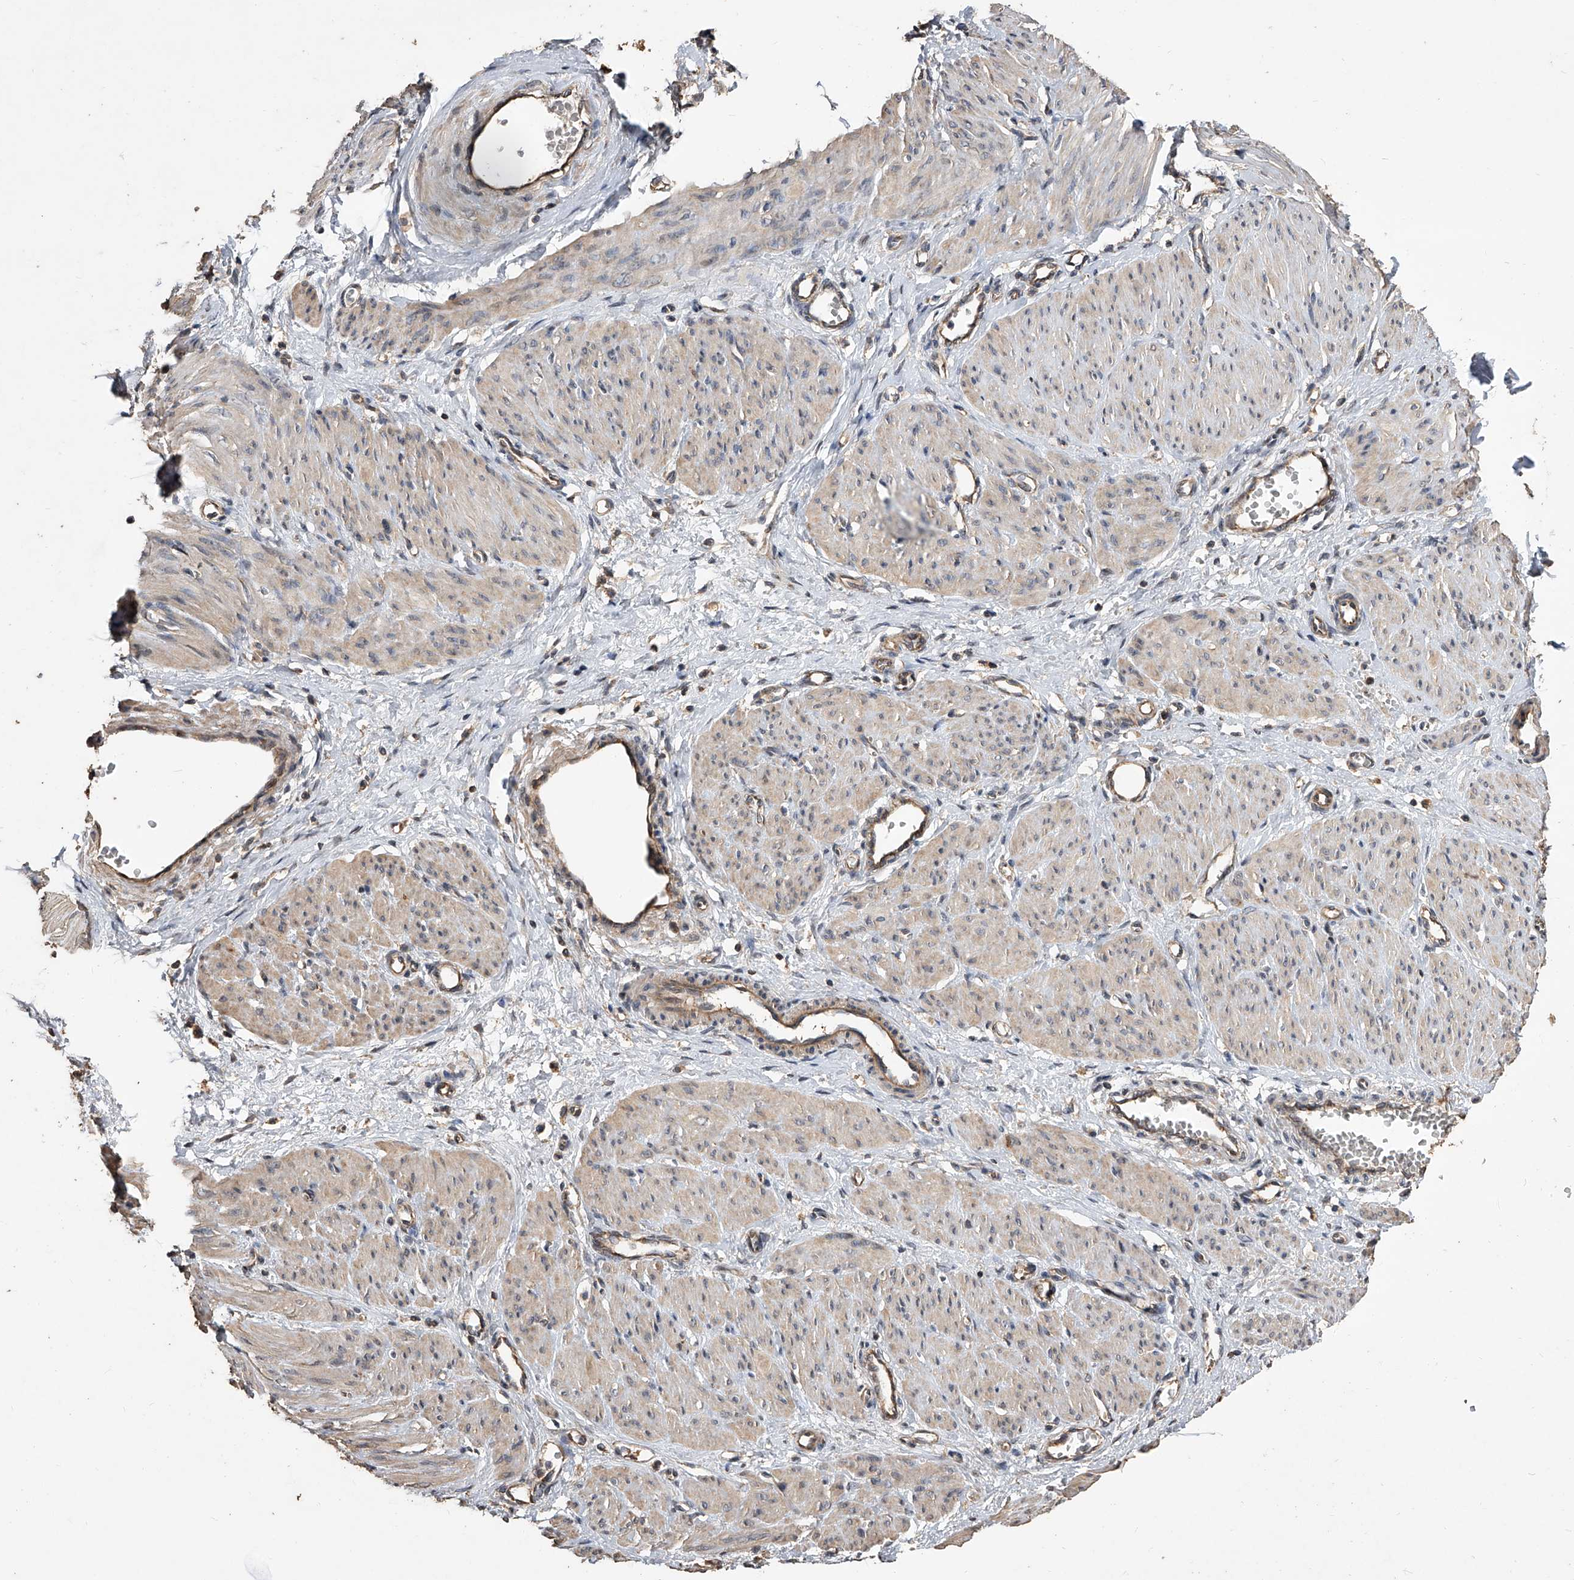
{"staining": {"intensity": "moderate", "quantity": "<25%", "location": "cytoplasmic/membranous"}, "tissue": "smooth muscle", "cell_type": "Smooth muscle cells", "image_type": "normal", "snomed": [{"axis": "morphology", "description": "Normal tissue, NOS"}, {"axis": "topography", "description": "Endometrium"}], "caption": "Smooth muscle cells show moderate cytoplasmic/membranous positivity in about <25% of cells in normal smooth muscle. The protein is shown in brown color, while the nuclei are stained blue.", "gene": "LTV1", "patient": {"sex": "female", "age": 33}}